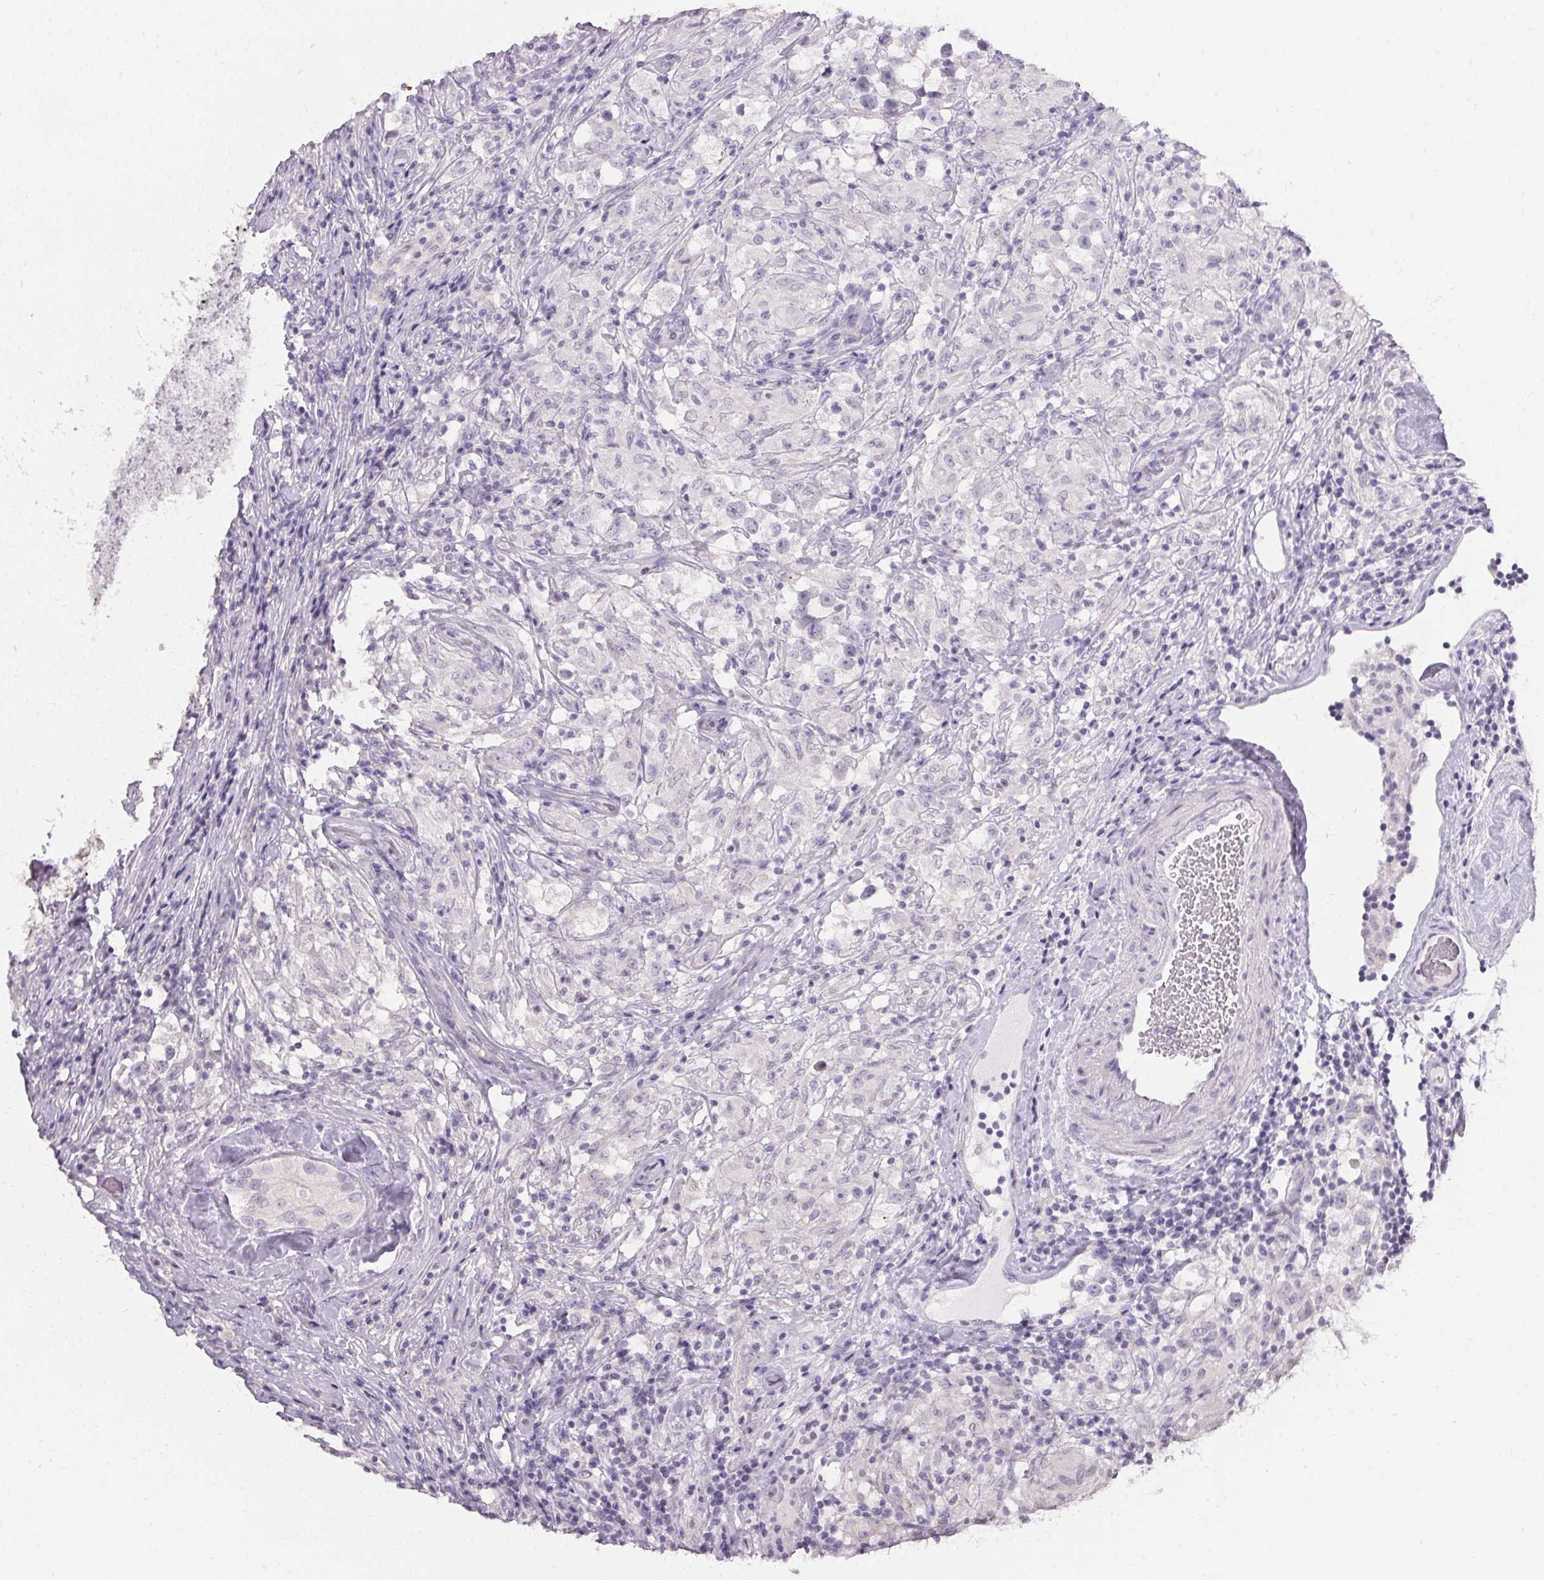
{"staining": {"intensity": "negative", "quantity": "none", "location": "none"}, "tissue": "testis cancer", "cell_type": "Tumor cells", "image_type": "cancer", "snomed": [{"axis": "morphology", "description": "Seminoma, NOS"}, {"axis": "topography", "description": "Testis"}], "caption": "Tumor cells show no significant protein staining in testis seminoma.", "gene": "PMEL", "patient": {"sex": "male", "age": 46}}